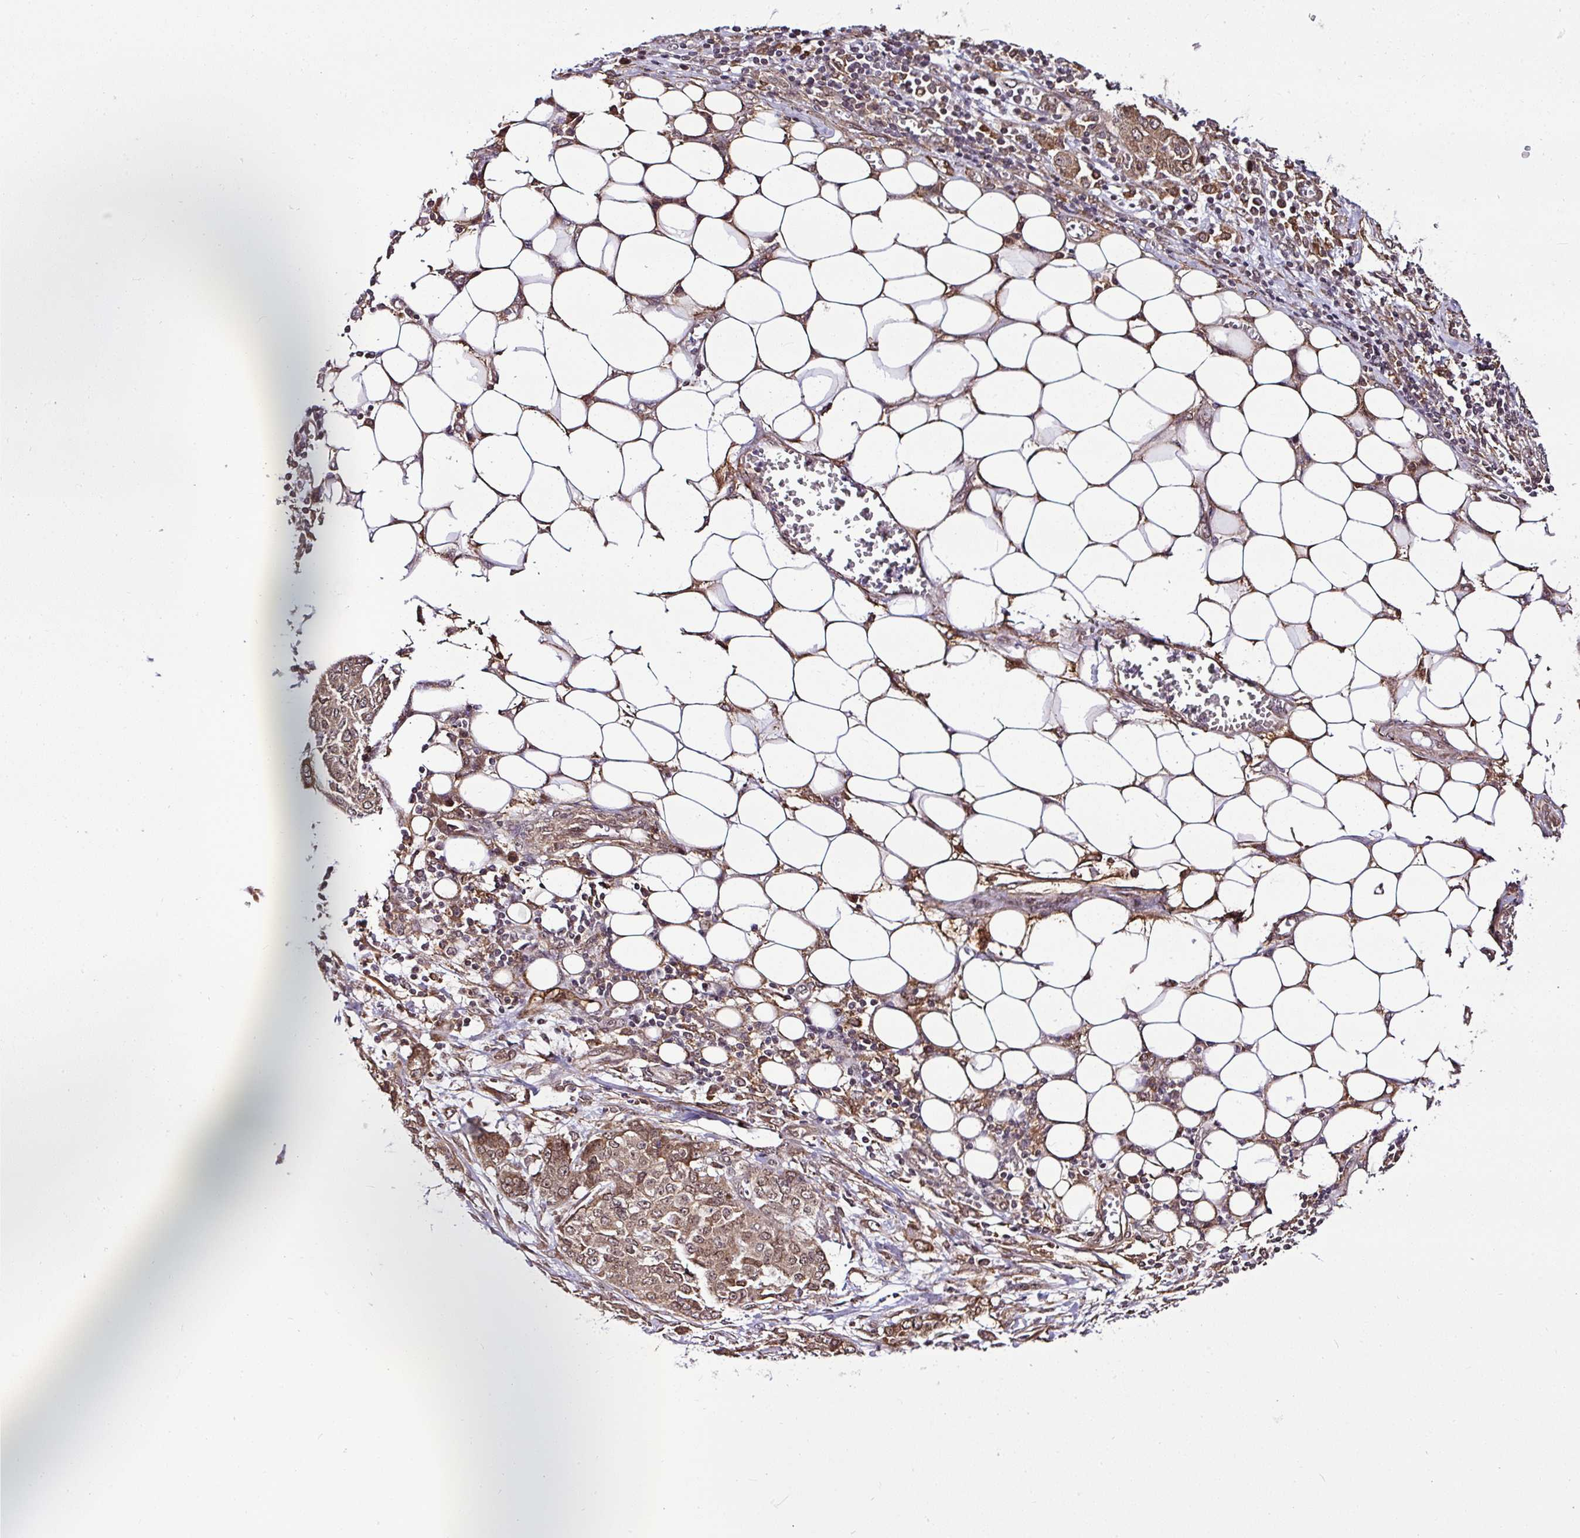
{"staining": {"intensity": "moderate", "quantity": ">75%", "location": "cytoplasmic/membranous,nuclear"}, "tissue": "ovarian cancer", "cell_type": "Tumor cells", "image_type": "cancer", "snomed": [{"axis": "morphology", "description": "Cystadenocarcinoma, serous, NOS"}, {"axis": "topography", "description": "Soft tissue"}, {"axis": "topography", "description": "Ovary"}], "caption": "A micrograph of human ovarian serous cystadenocarcinoma stained for a protein demonstrates moderate cytoplasmic/membranous and nuclear brown staining in tumor cells.", "gene": "FAM153A", "patient": {"sex": "female", "age": 57}}